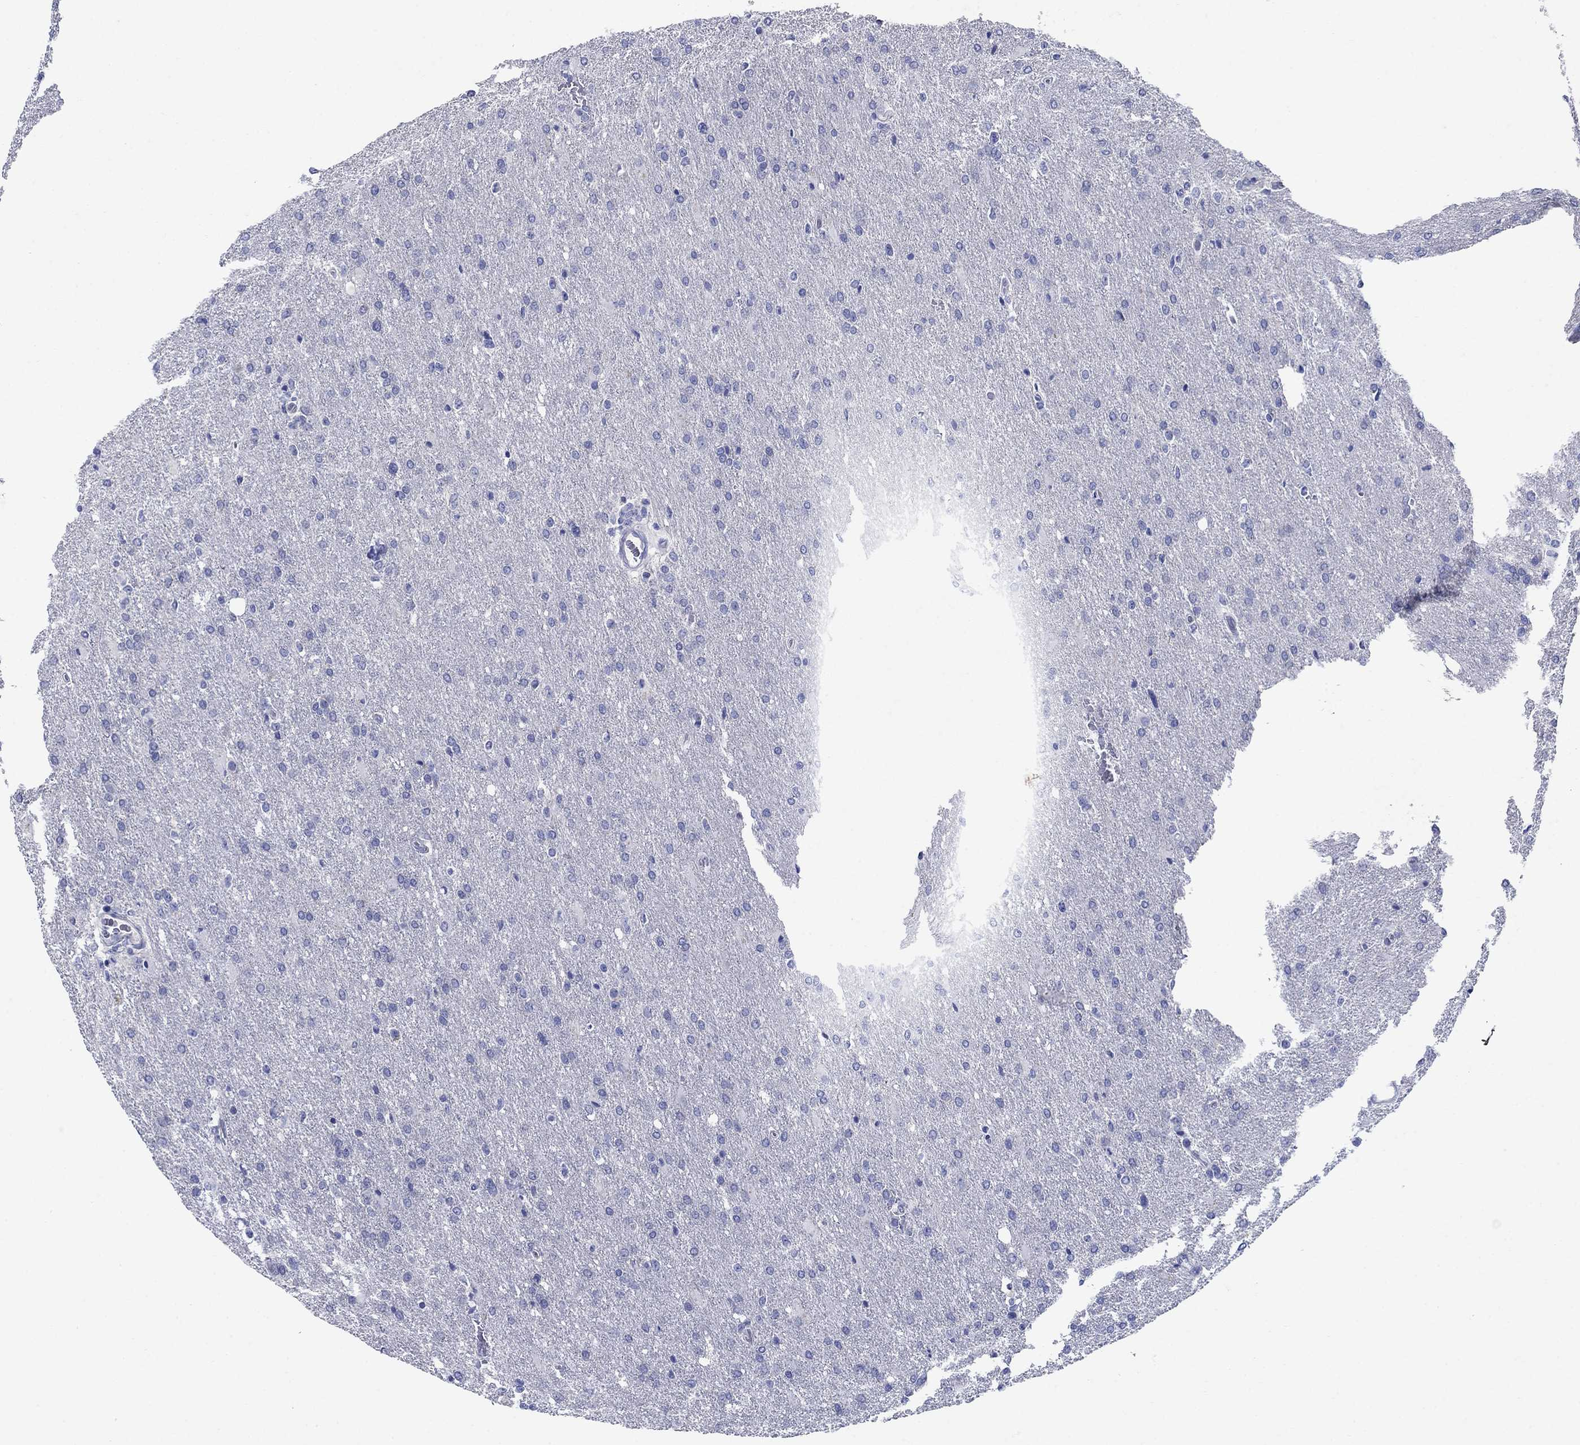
{"staining": {"intensity": "negative", "quantity": "none", "location": "none"}, "tissue": "glioma", "cell_type": "Tumor cells", "image_type": "cancer", "snomed": [{"axis": "morphology", "description": "Glioma, malignant, High grade"}, {"axis": "topography", "description": "Brain"}], "caption": "This is a micrograph of immunohistochemistry (IHC) staining of malignant glioma (high-grade), which shows no expression in tumor cells.", "gene": "SULT2B1", "patient": {"sex": "male", "age": 68}}